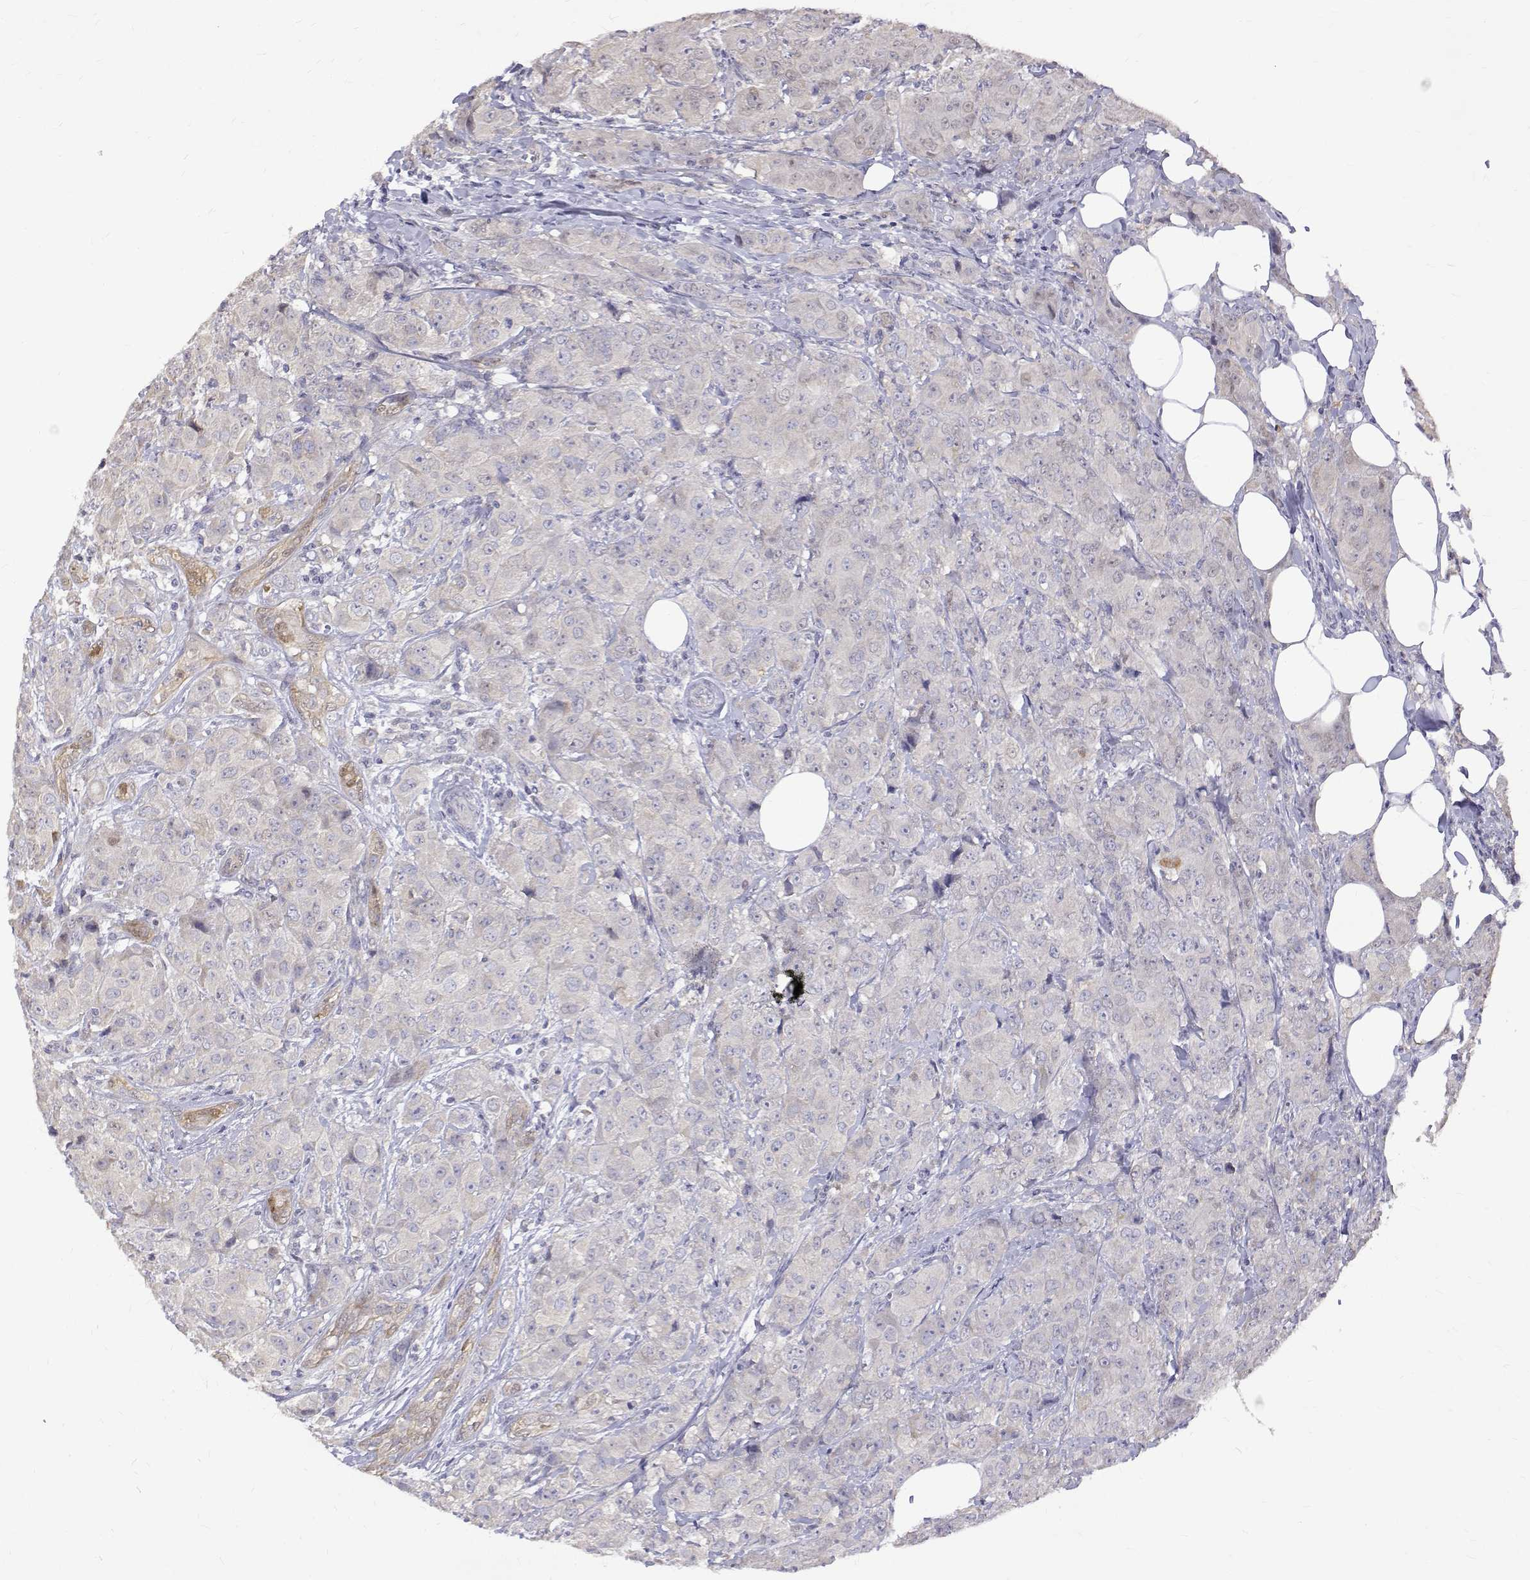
{"staining": {"intensity": "negative", "quantity": "none", "location": "none"}, "tissue": "breast cancer", "cell_type": "Tumor cells", "image_type": "cancer", "snomed": [{"axis": "morphology", "description": "Normal tissue, NOS"}, {"axis": "morphology", "description": "Duct carcinoma"}, {"axis": "topography", "description": "Breast"}], "caption": "Breast cancer (infiltrating ductal carcinoma) was stained to show a protein in brown. There is no significant positivity in tumor cells. Brightfield microscopy of IHC stained with DAB (brown) and hematoxylin (blue), captured at high magnification.", "gene": "PADI1", "patient": {"sex": "female", "age": 43}}